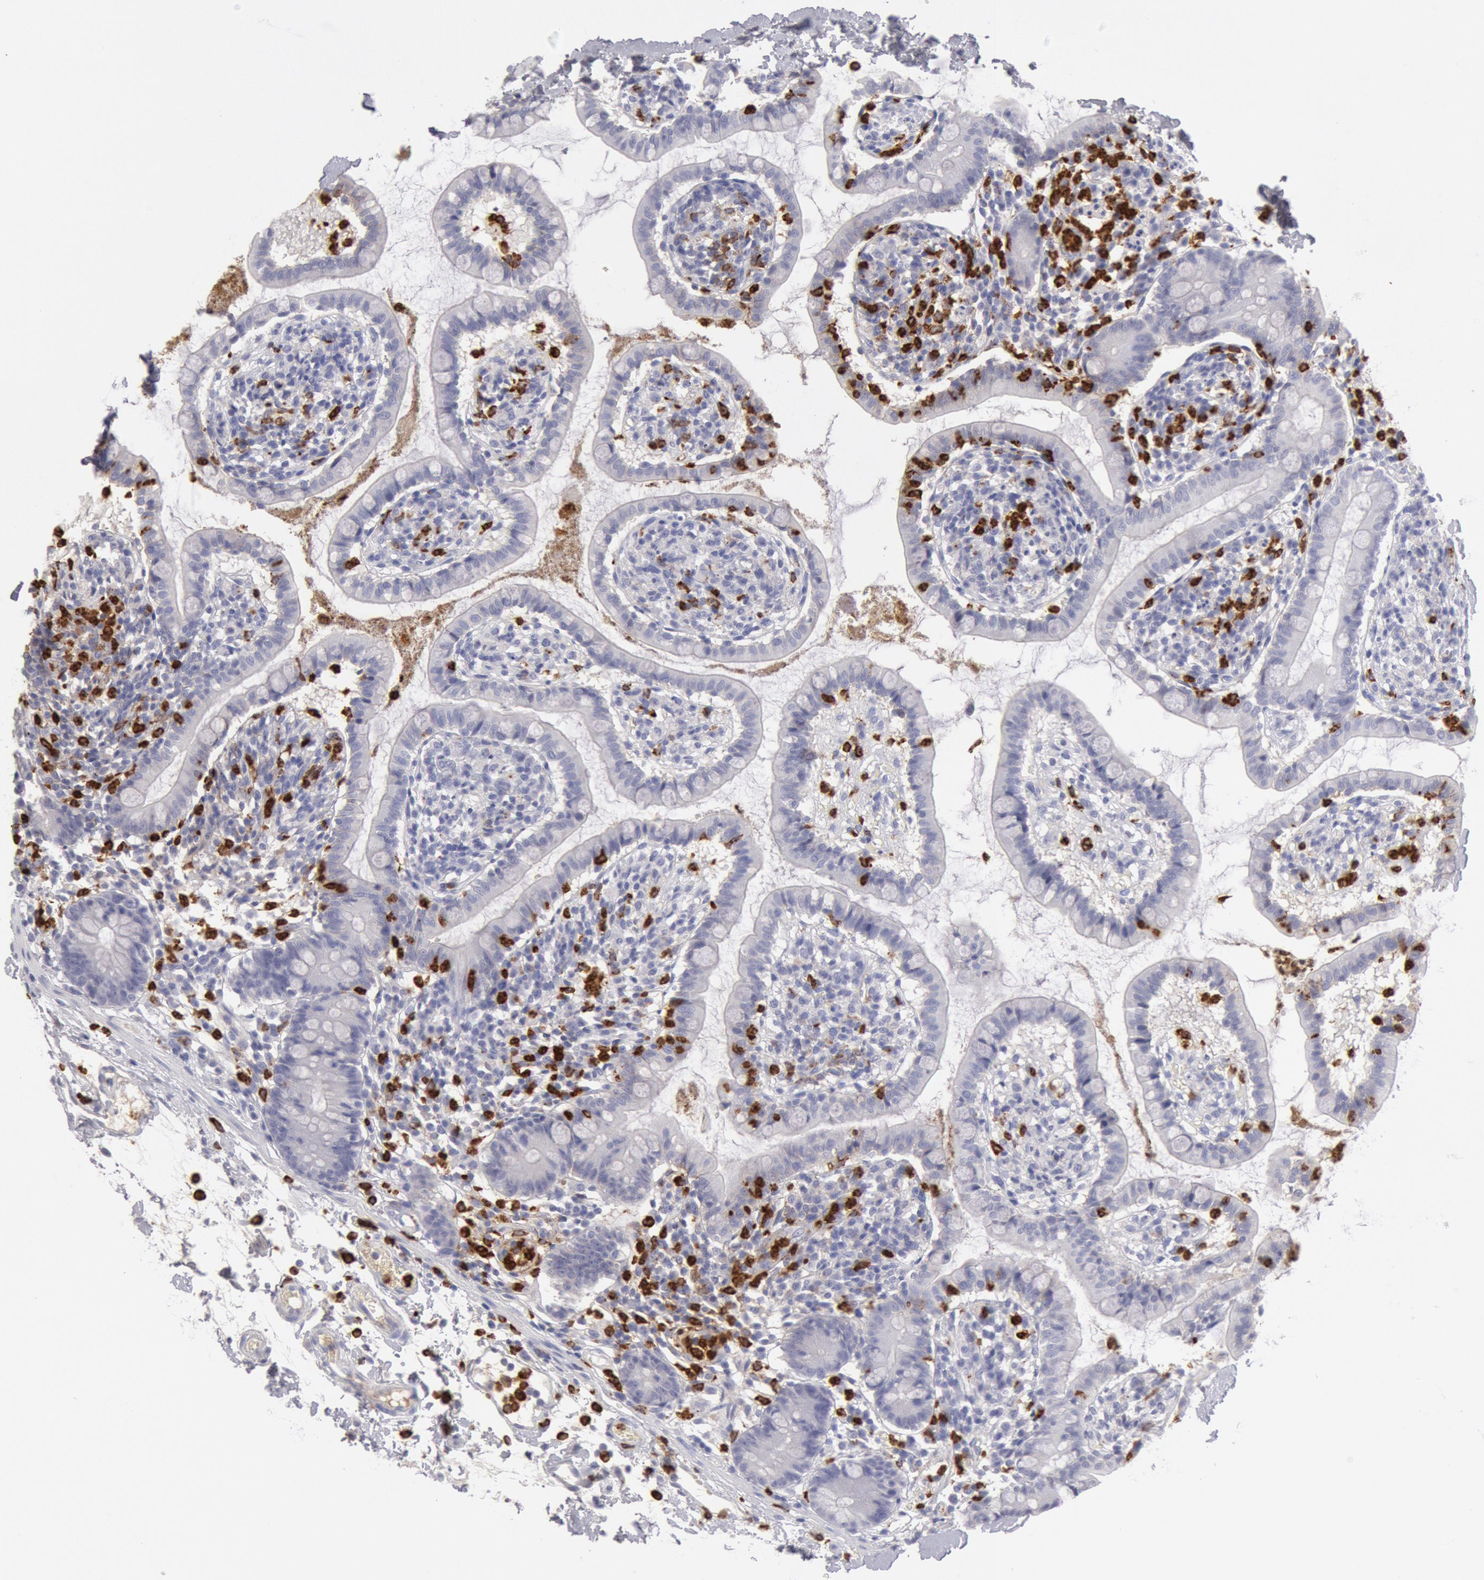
{"staining": {"intensity": "negative", "quantity": "none", "location": "none"}, "tissue": "small intestine", "cell_type": "Glandular cells", "image_type": "normal", "snomed": [{"axis": "morphology", "description": "Normal tissue, NOS"}, {"axis": "topography", "description": "Small intestine"}], "caption": "The histopathology image demonstrates no significant expression in glandular cells of small intestine.", "gene": "FCN1", "patient": {"sex": "female", "age": 61}}